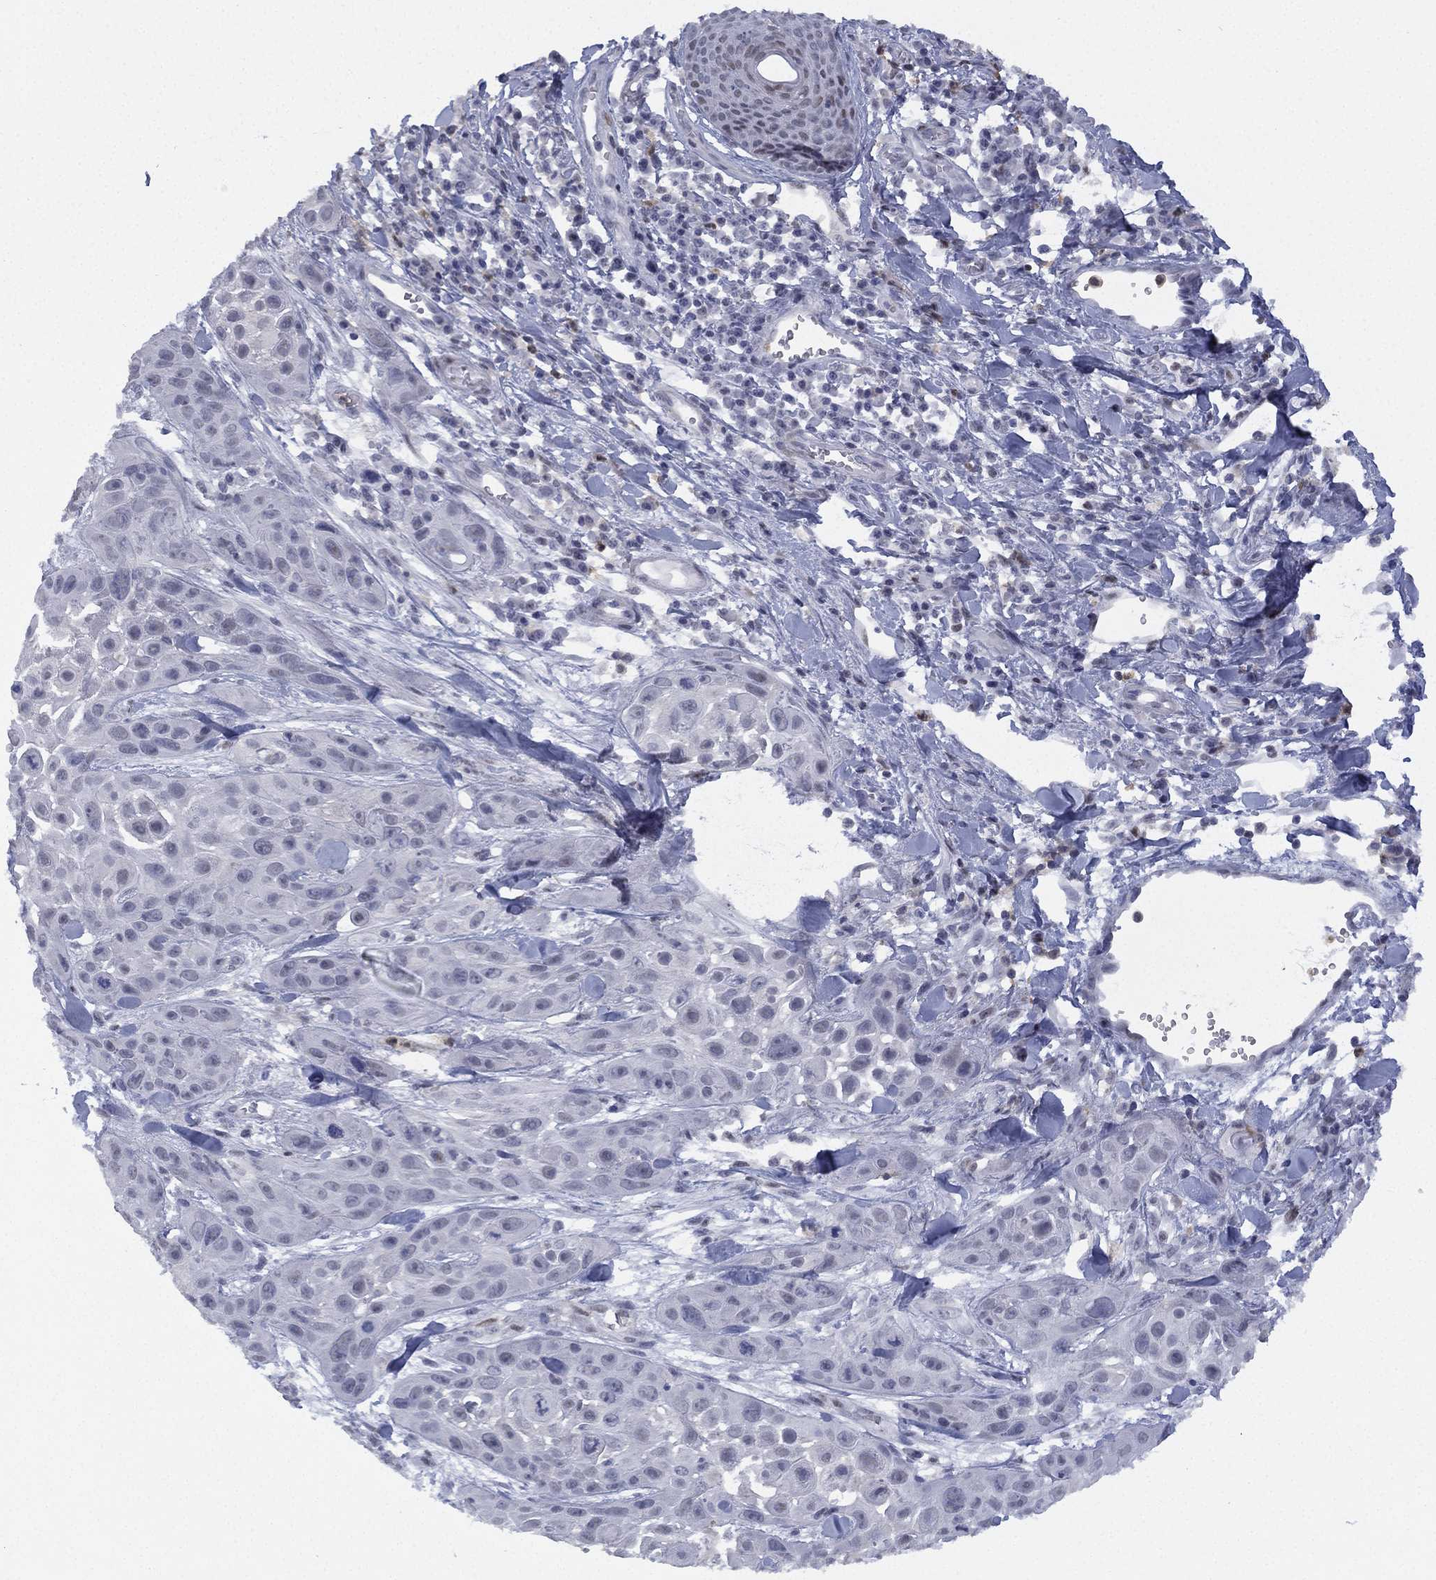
{"staining": {"intensity": "negative", "quantity": "none", "location": "none"}, "tissue": "skin cancer", "cell_type": "Tumor cells", "image_type": "cancer", "snomed": [{"axis": "morphology", "description": "Squamous cell carcinoma, NOS"}, {"axis": "topography", "description": "Skin"}, {"axis": "topography", "description": "Anal"}], "caption": "A histopathology image of human skin squamous cell carcinoma is negative for staining in tumor cells. The staining is performed using DAB brown chromogen with nuclei counter-stained in using hematoxylin.", "gene": "ZNF711", "patient": {"sex": "female", "age": 75}}